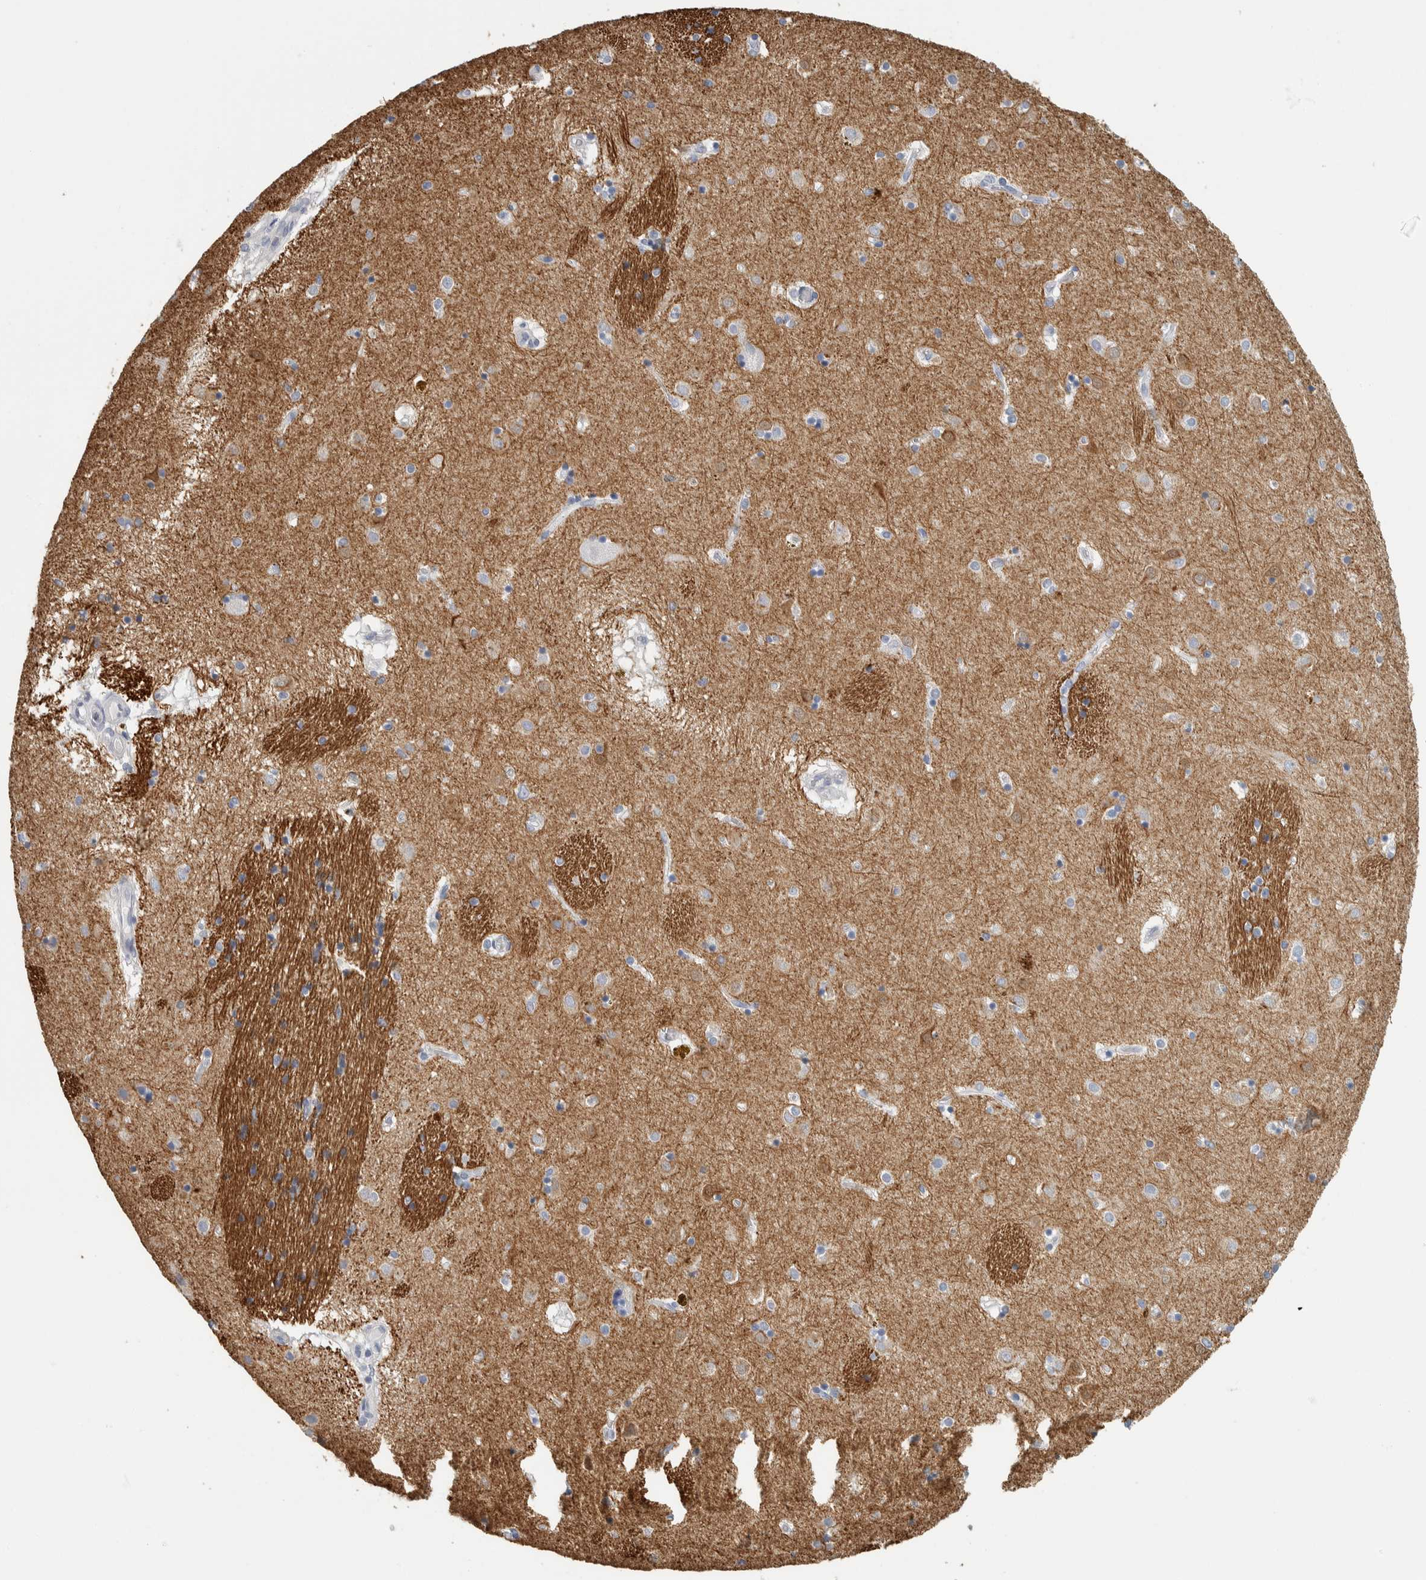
{"staining": {"intensity": "negative", "quantity": "none", "location": "none"}, "tissue": "caudate", "cell_type": "Glial cells", "image_type": "normal", "snomed": [{"axis": "morphology", "description": "Normal tissue, NOS"}, {"axis": "topography", "description": "Lateral ventricle wall"}], "caption": "The immunohistochemistry photomicrograph has no significant expression in glial cells of caudate.", "gene": "NEFM", "patient": {"sex": "male", "age": 70}}